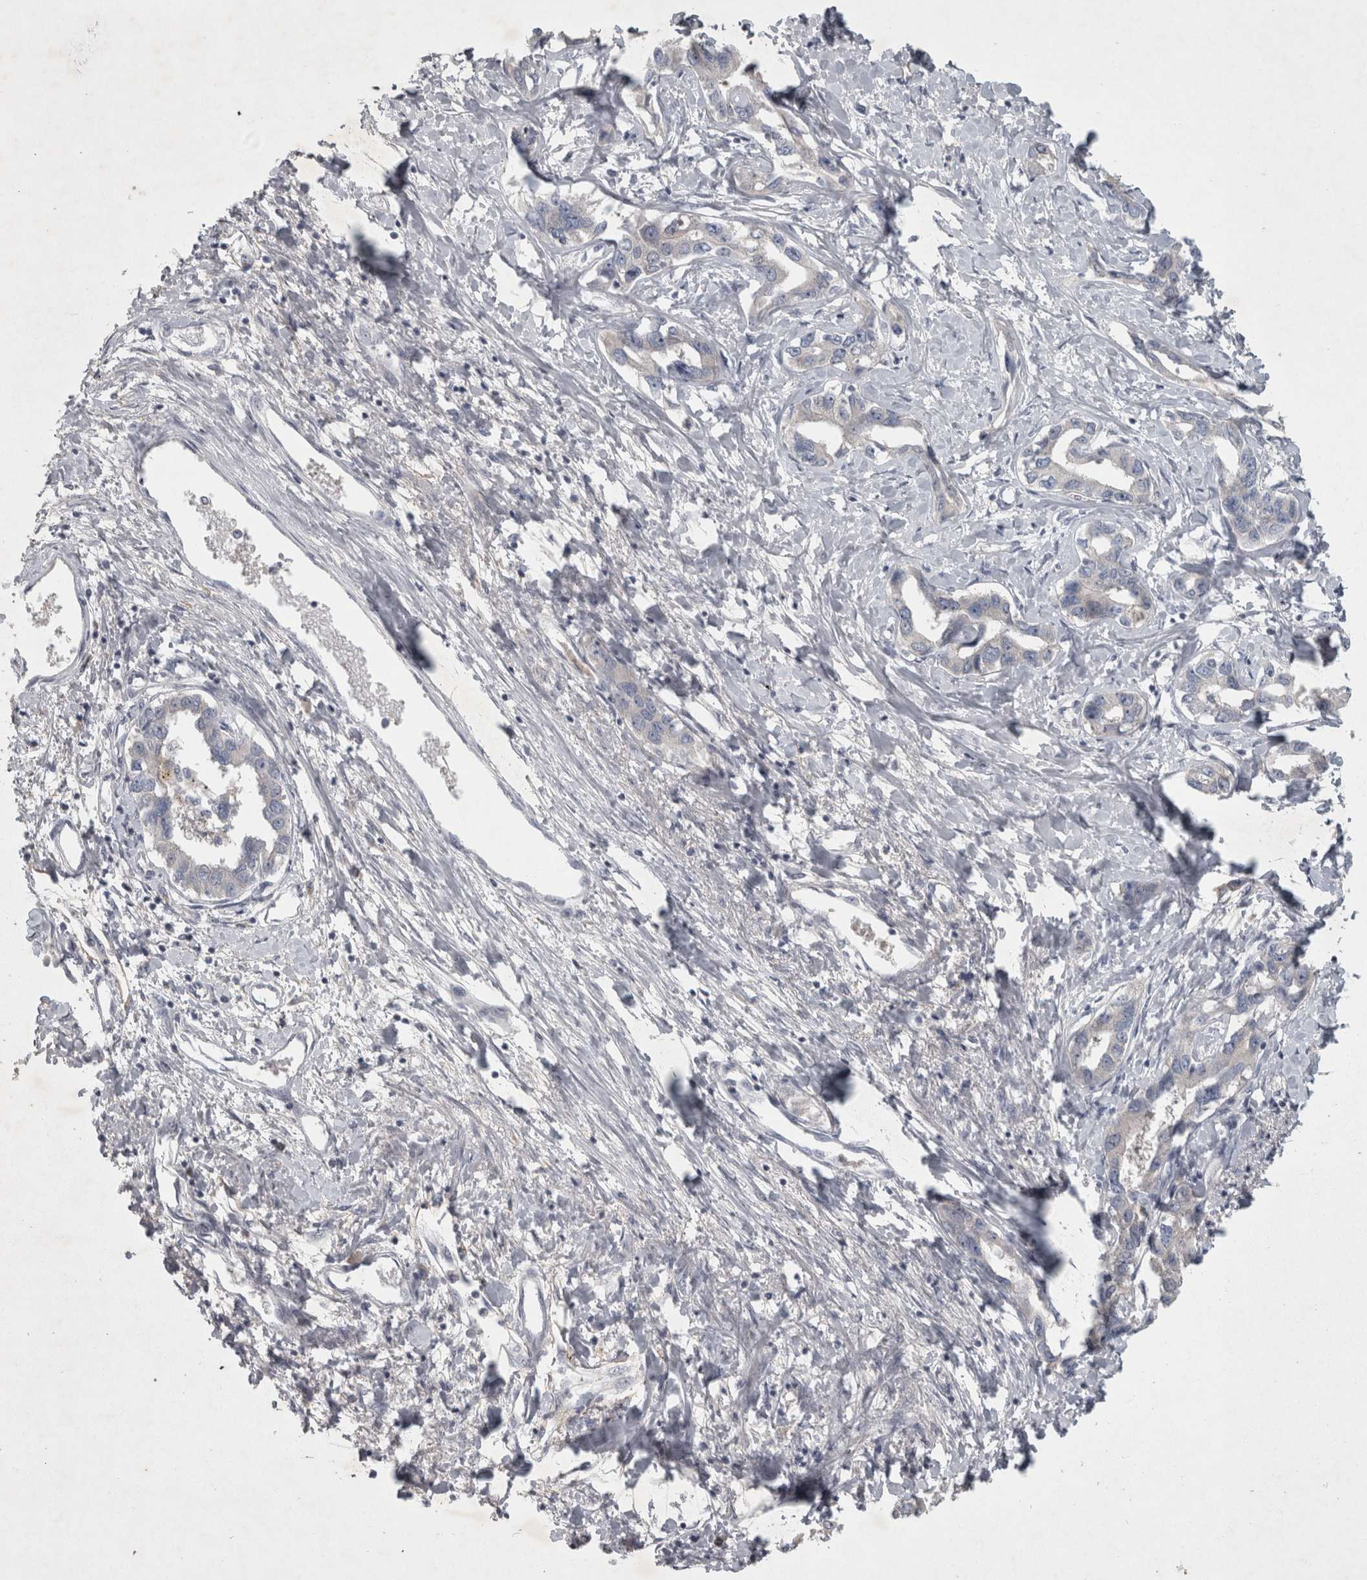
{"staining": {"intensity": "negative", "quantity": "none", "location": "none"}, "tissue": "liver cancer", "cell_type": "Tumor cells", "image_type": "cancer", "snomed": [{"axis": "morphology", "description": "Cholangiocarcinoma"}, {"axis": "topography", "description": "Liver"}], "caption": "There is no significant positivity in tumor cells of liver cholangiocarcinoma.", "gene": "ENPP7", "patient": {"sex": "male", "age": 59}}